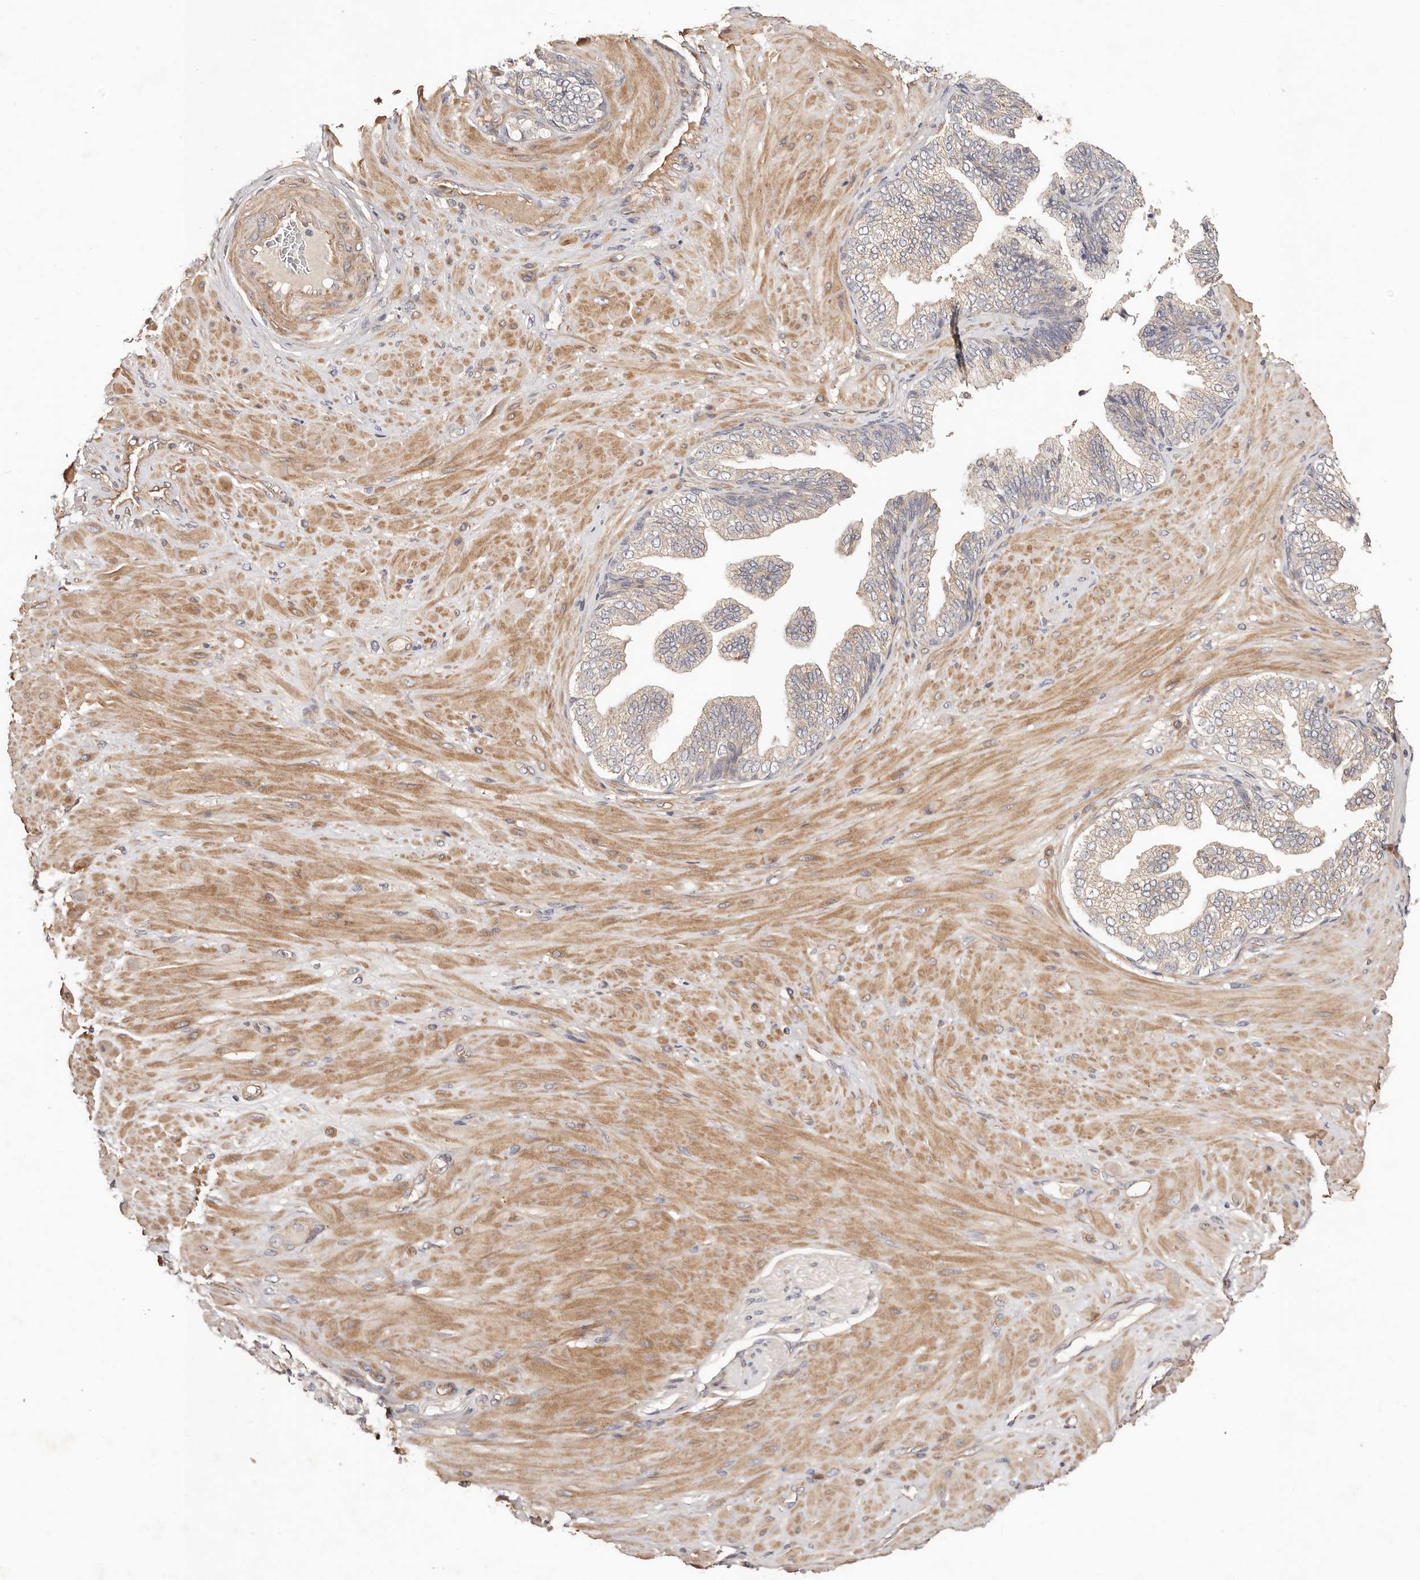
{"staining": {"intensity": "moderate", "quantity": "25%-75%", "location": "cytoplasmic/membranous"}, "tissue": "adipose tissue", "cell_type": "Adipocytes", "image_type": "normal", "snomed": [{"axis": "morphology", "description": "Normal tissue, NOS"}, {"axis": "morphology", "description": "Adenocarcinoma, Low grade"}, {"axis": "topography", "description": "Prostate"}, {"axis": "topography", "description": "Peripheral nerve tissue"}], "caption": "A medium amount of moderate cytoplasmic/membranous expression is appreciated in approximately 25%-75% of adipocytes in benign adipose tissue. Nuclei are stained in blue.", "gene": "MACF1", "patient": {"sex": "male", "age": 63}}